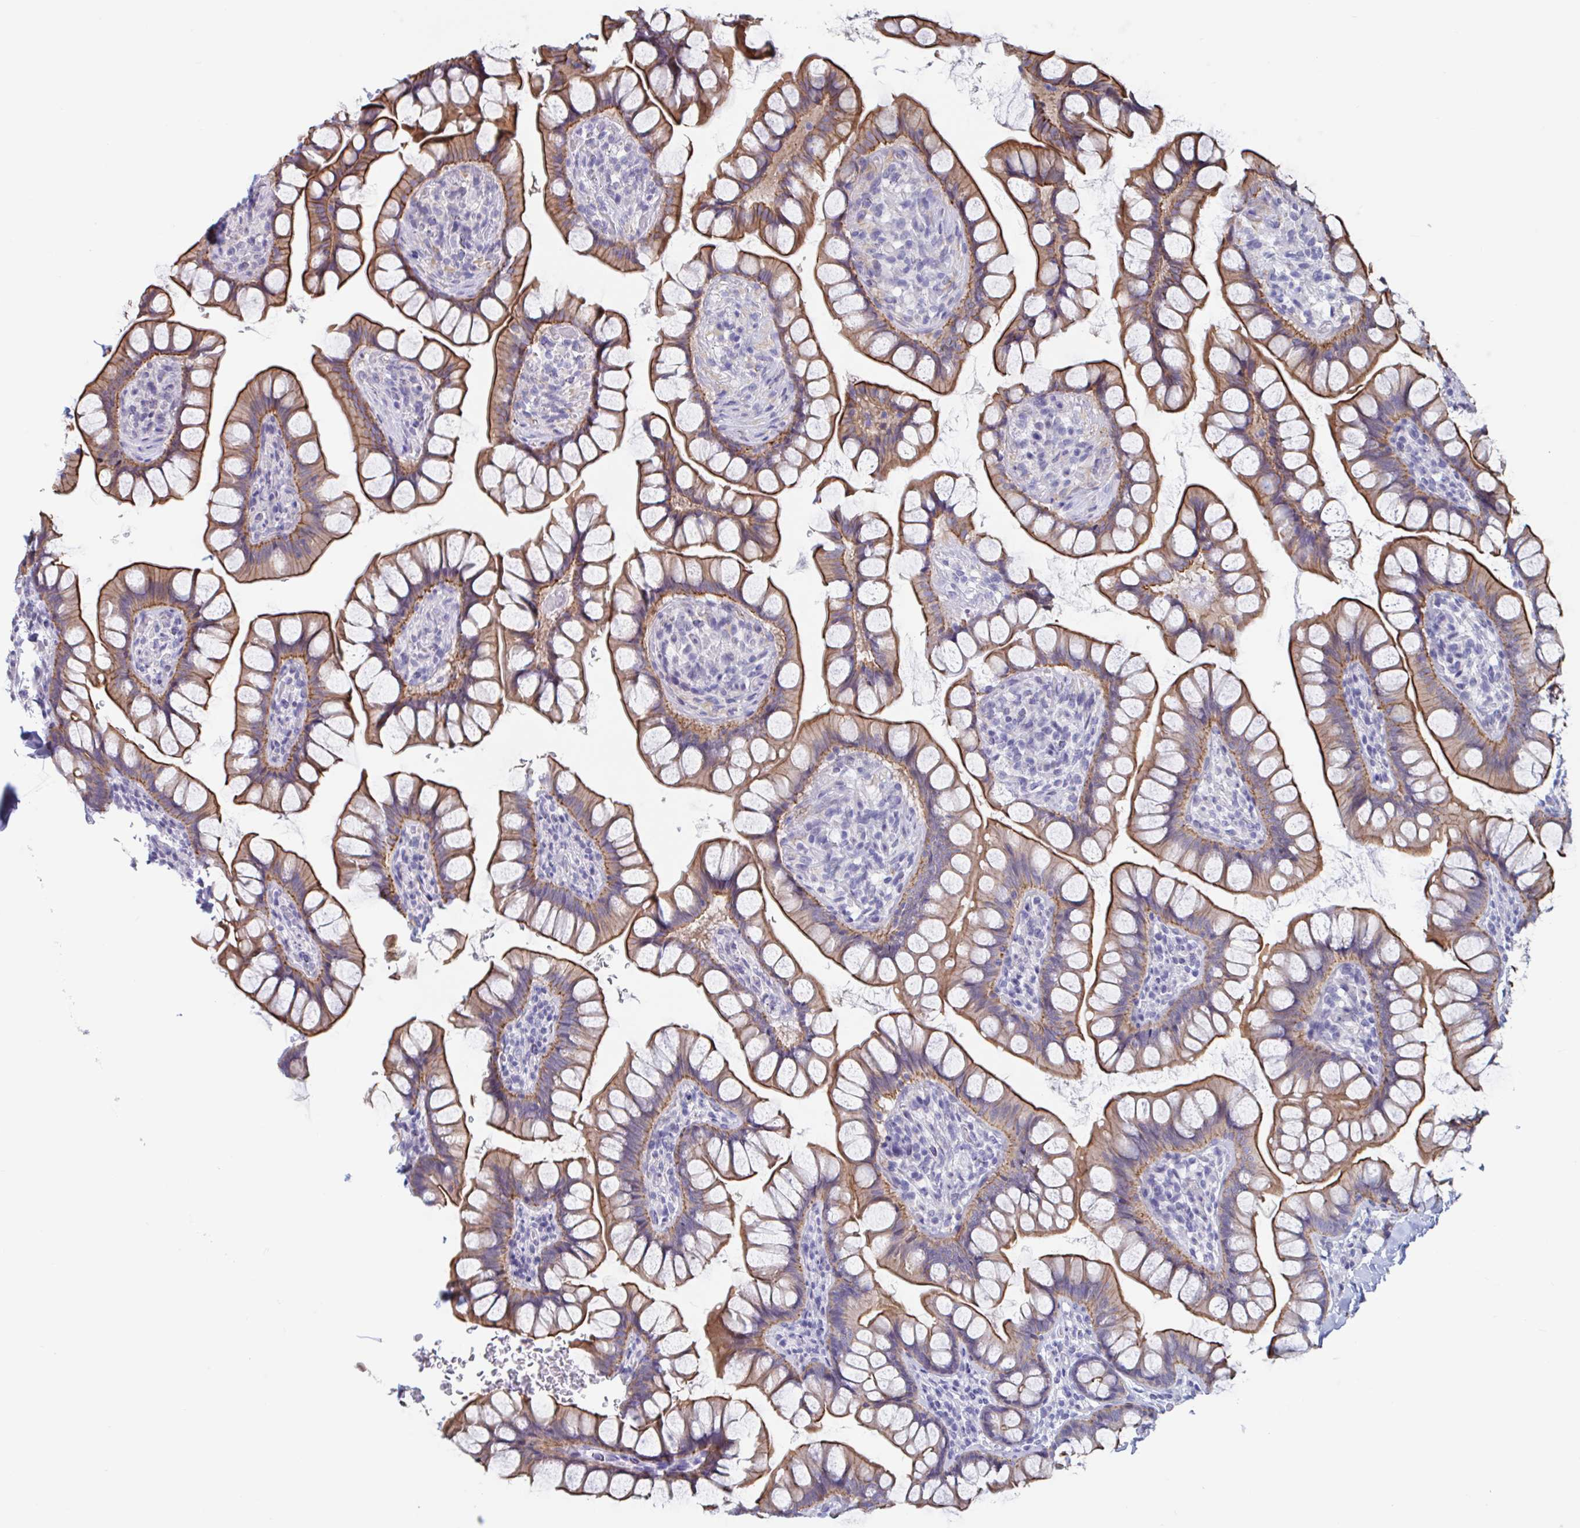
{"staining": {"intensity": "moderate", "quantity": ">75%", "location": "cytoplasmic/membranous"}, "tissue": "small intestine", "cell_type": "Glandular cells", "image_type": "normal", "snomed": [{"axis": "morphology", "description": "Normal tissue, NOS"}, {"axis": "topography", "description": "Small intestine"}], "caption": "Small intestine stained with a brown dye exhibits moderate cytoplasmic/membranous positive staining in approximately >75% of glandular cells.", "gene": "UNKL", "patient": {"sex": "male", "age": 70}}